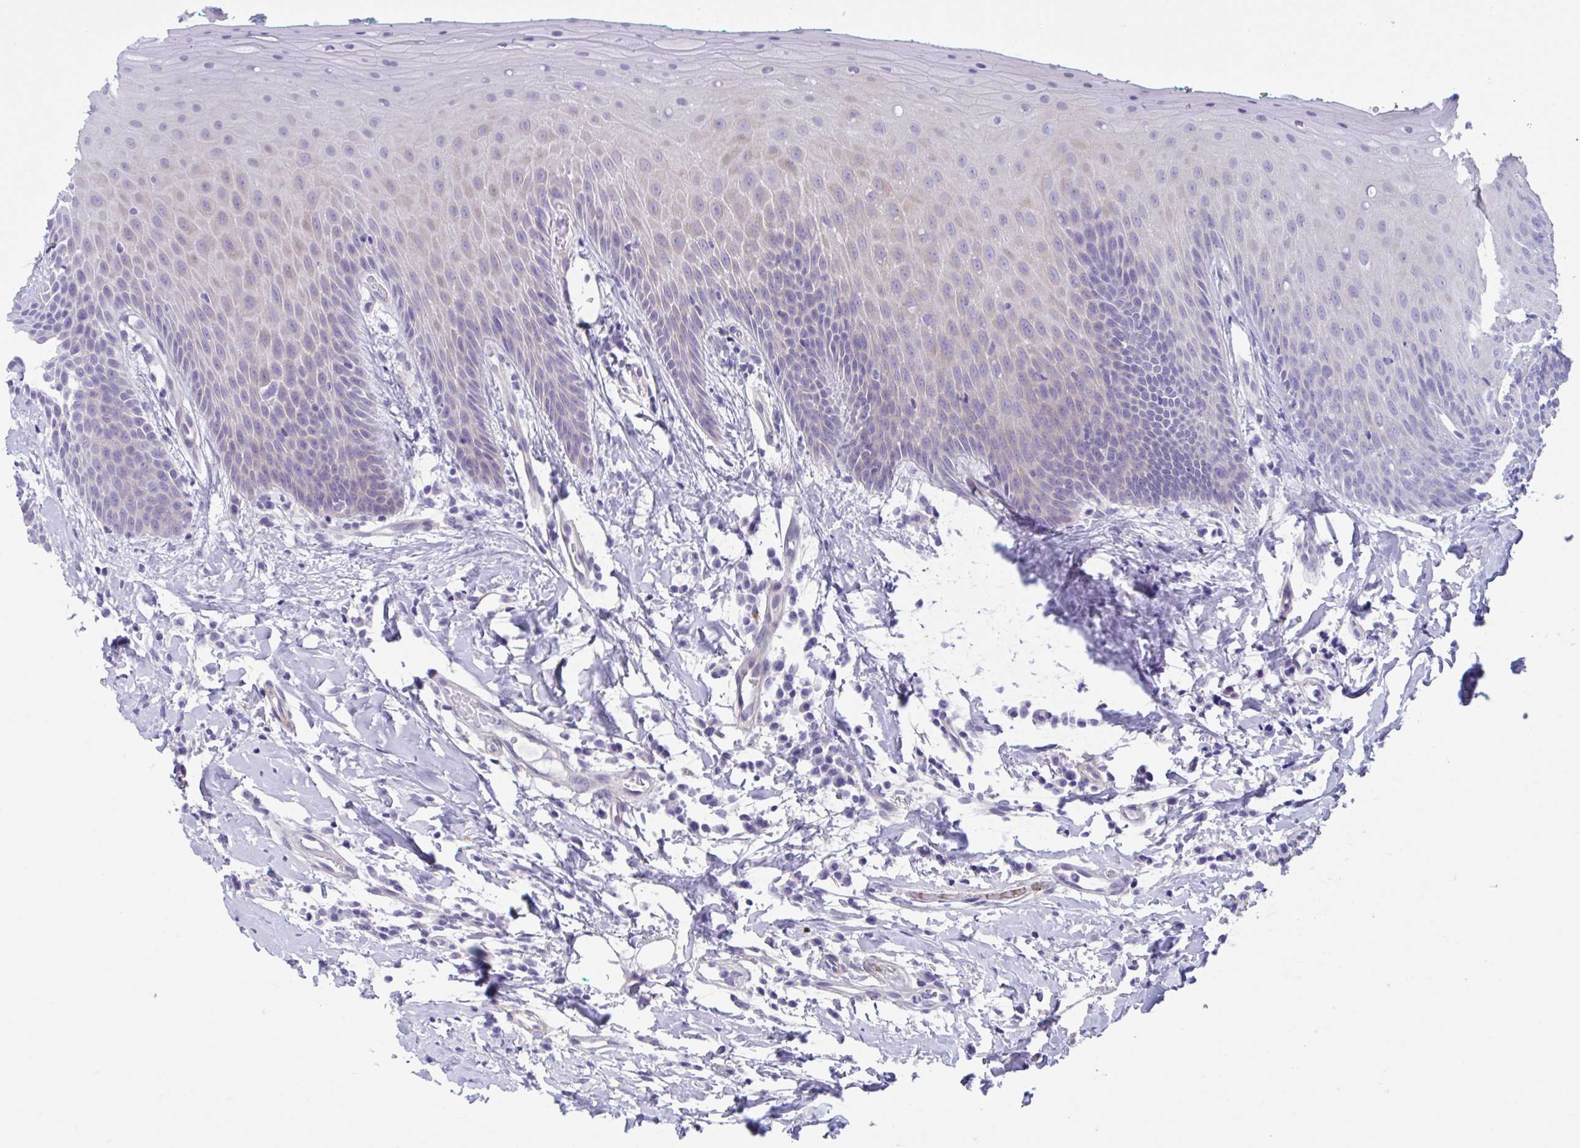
{"staining": {"intensity": "weak", "quantity": "<25%", "location": "cytoplasmic/membranous"}, "tissue": "oral mucosa", "cell_type": "Squamous epithelial cells", "image_type": "normal", "snomed": [{"axis": "morphology", "description": "Normal tissue, NOS"}, {"axis": "topography", "description": "Oral tissue"}, {"axis": "topography", "description": "Tounge, NOS"}], "caption": "This is an immunohistochemistry (IHC) histopathology image of normal oral mucosa. There is no positivity in squamous epithelial cells.", "gene": "LPIN3", "patient": {"sex": "female", "age": 62}}